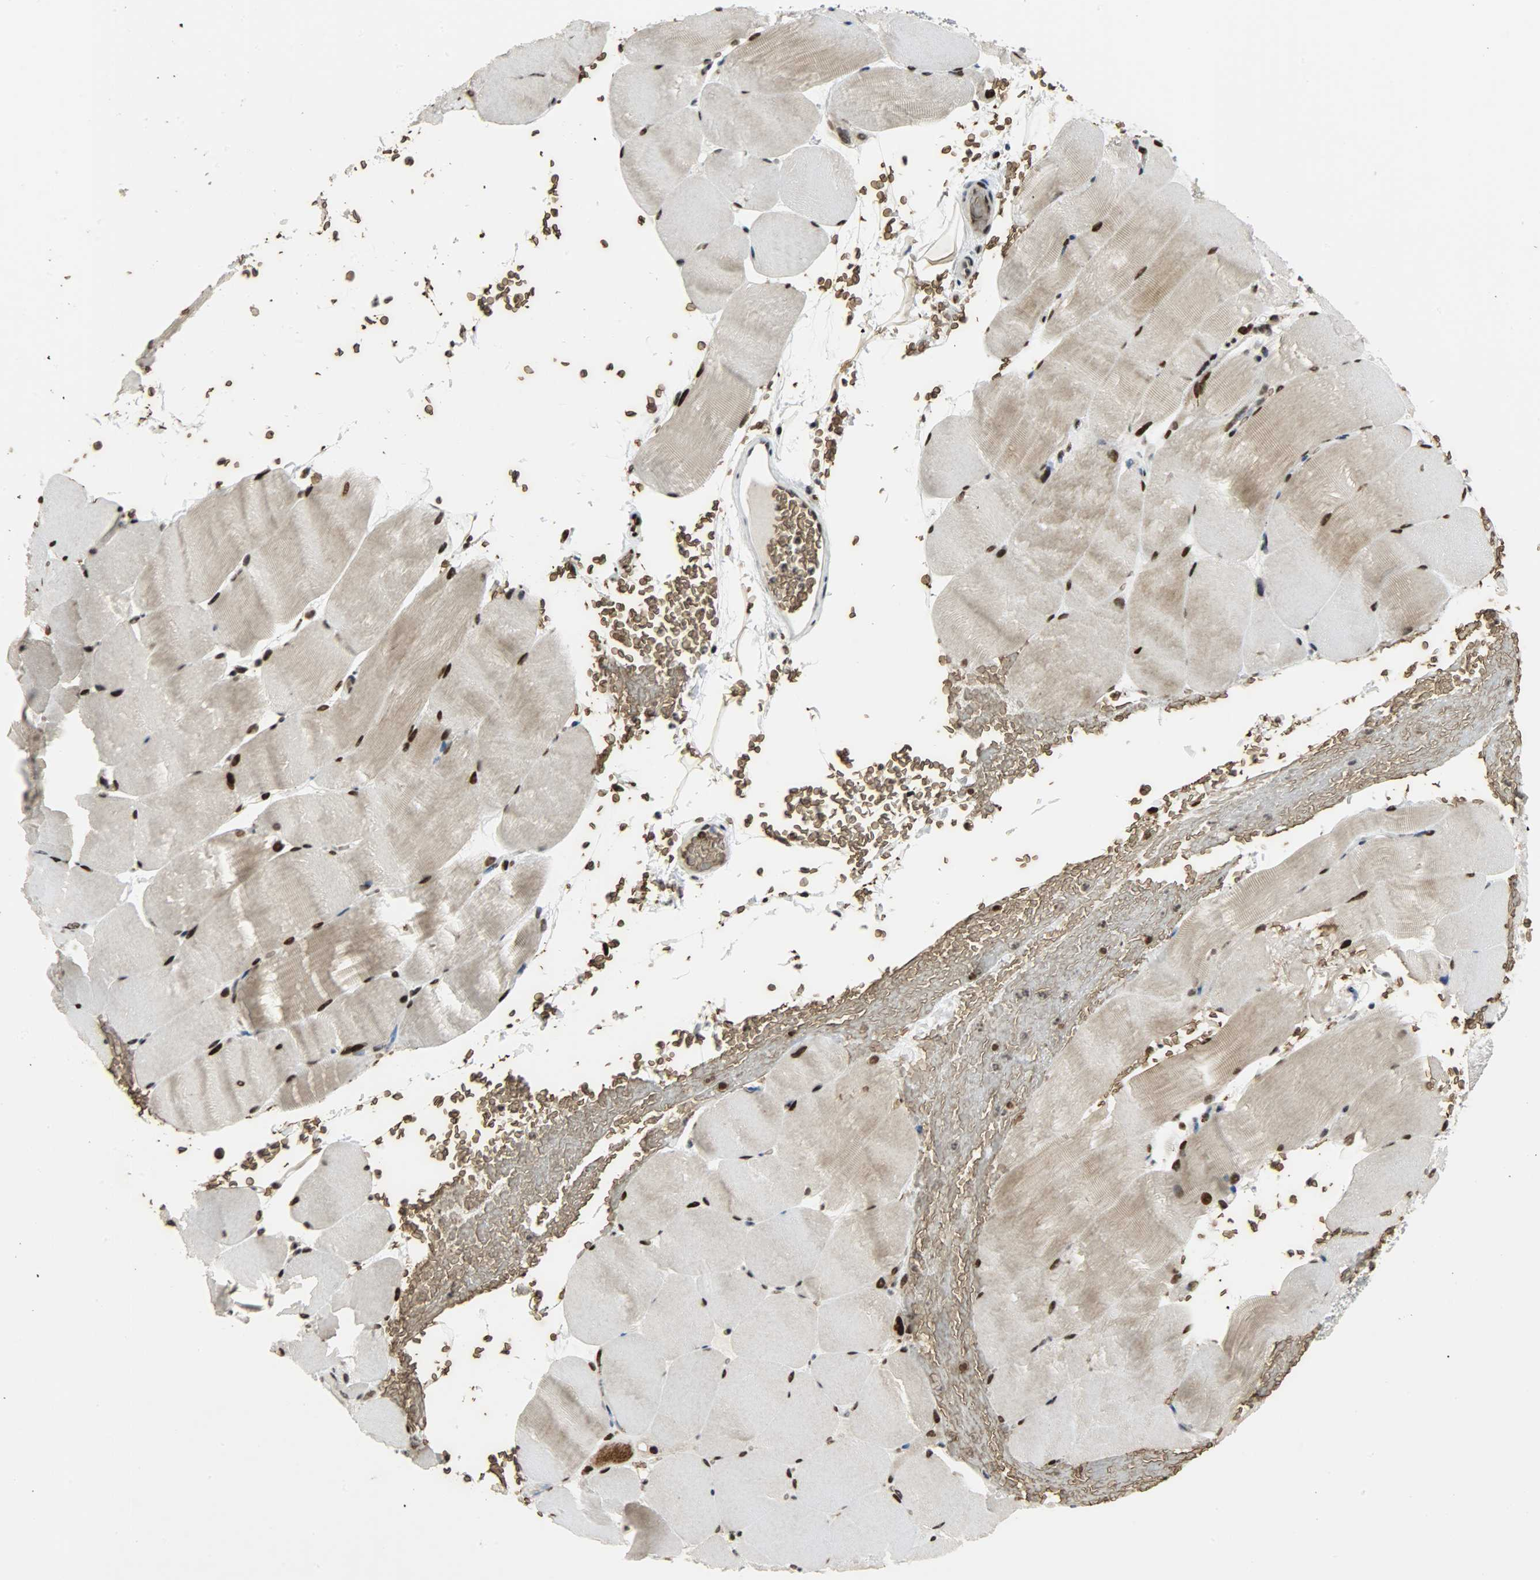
{"staining": {"intensity": "strong", "quantity": ">75%", "location": "cytoplasmic/membranous,nuclear"}, "tissue": "skeletal muscle", "cell_type": "Myocytes", "image_type": "normal", "snomed": [{"axis": "morphology", "description": "Normal tissue, NOS"}, {"axis": "topography", "description": "Skeletal muscle"}], "caption": "Brown immunohistochemical staining in unremarkable human skeletal muscle exhibits strong cytoplasmic/membranous,nuclear staining in about >75% of myocytes. The staining is performed using DAB brown chromogen to label protein expression. The nuclei are counter-stained blue using hematoxylin.", "gene": "SNAI1", "patient": {"sex": "female", "age": 37}}